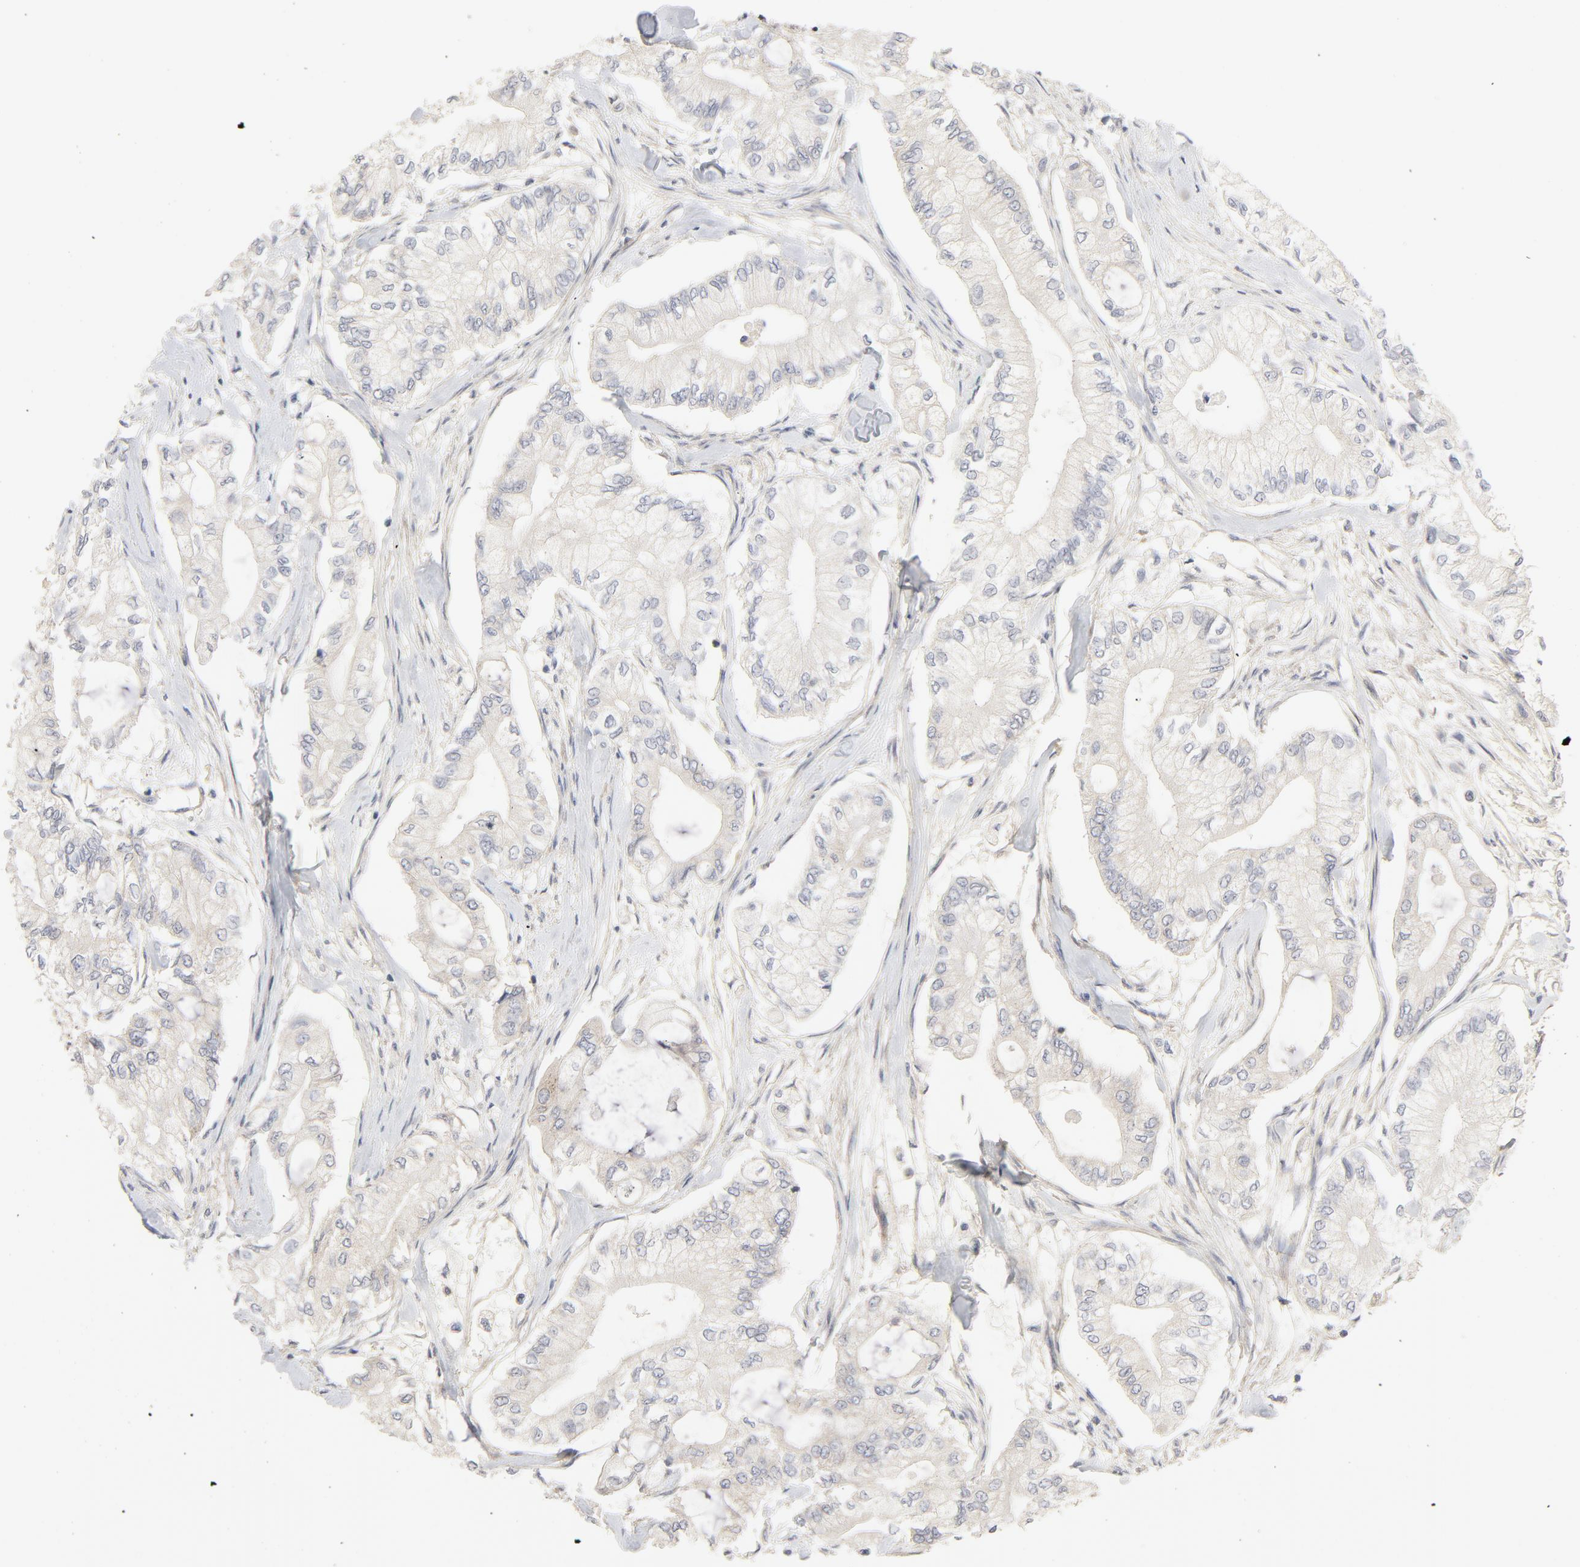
{"staining": {"intensity": "negative", "quantity": "none", "location": "none"}, "tissue": "pancreatic cancer", "cell_type": "Tumor cells", "image_type": "cancer", "snomed": [{"axis": "morphology", "description": "Adenocarcinoma, NOS"}, {"axis": "topography", "description": "Pancreas"}], "caption": "Immunohistochemical staining of human pancreatic cancer demonstrates no significant positivity in tumor cells.", "gene": "MAP2K7", "patient": {"sex": "male", "age": 79}}